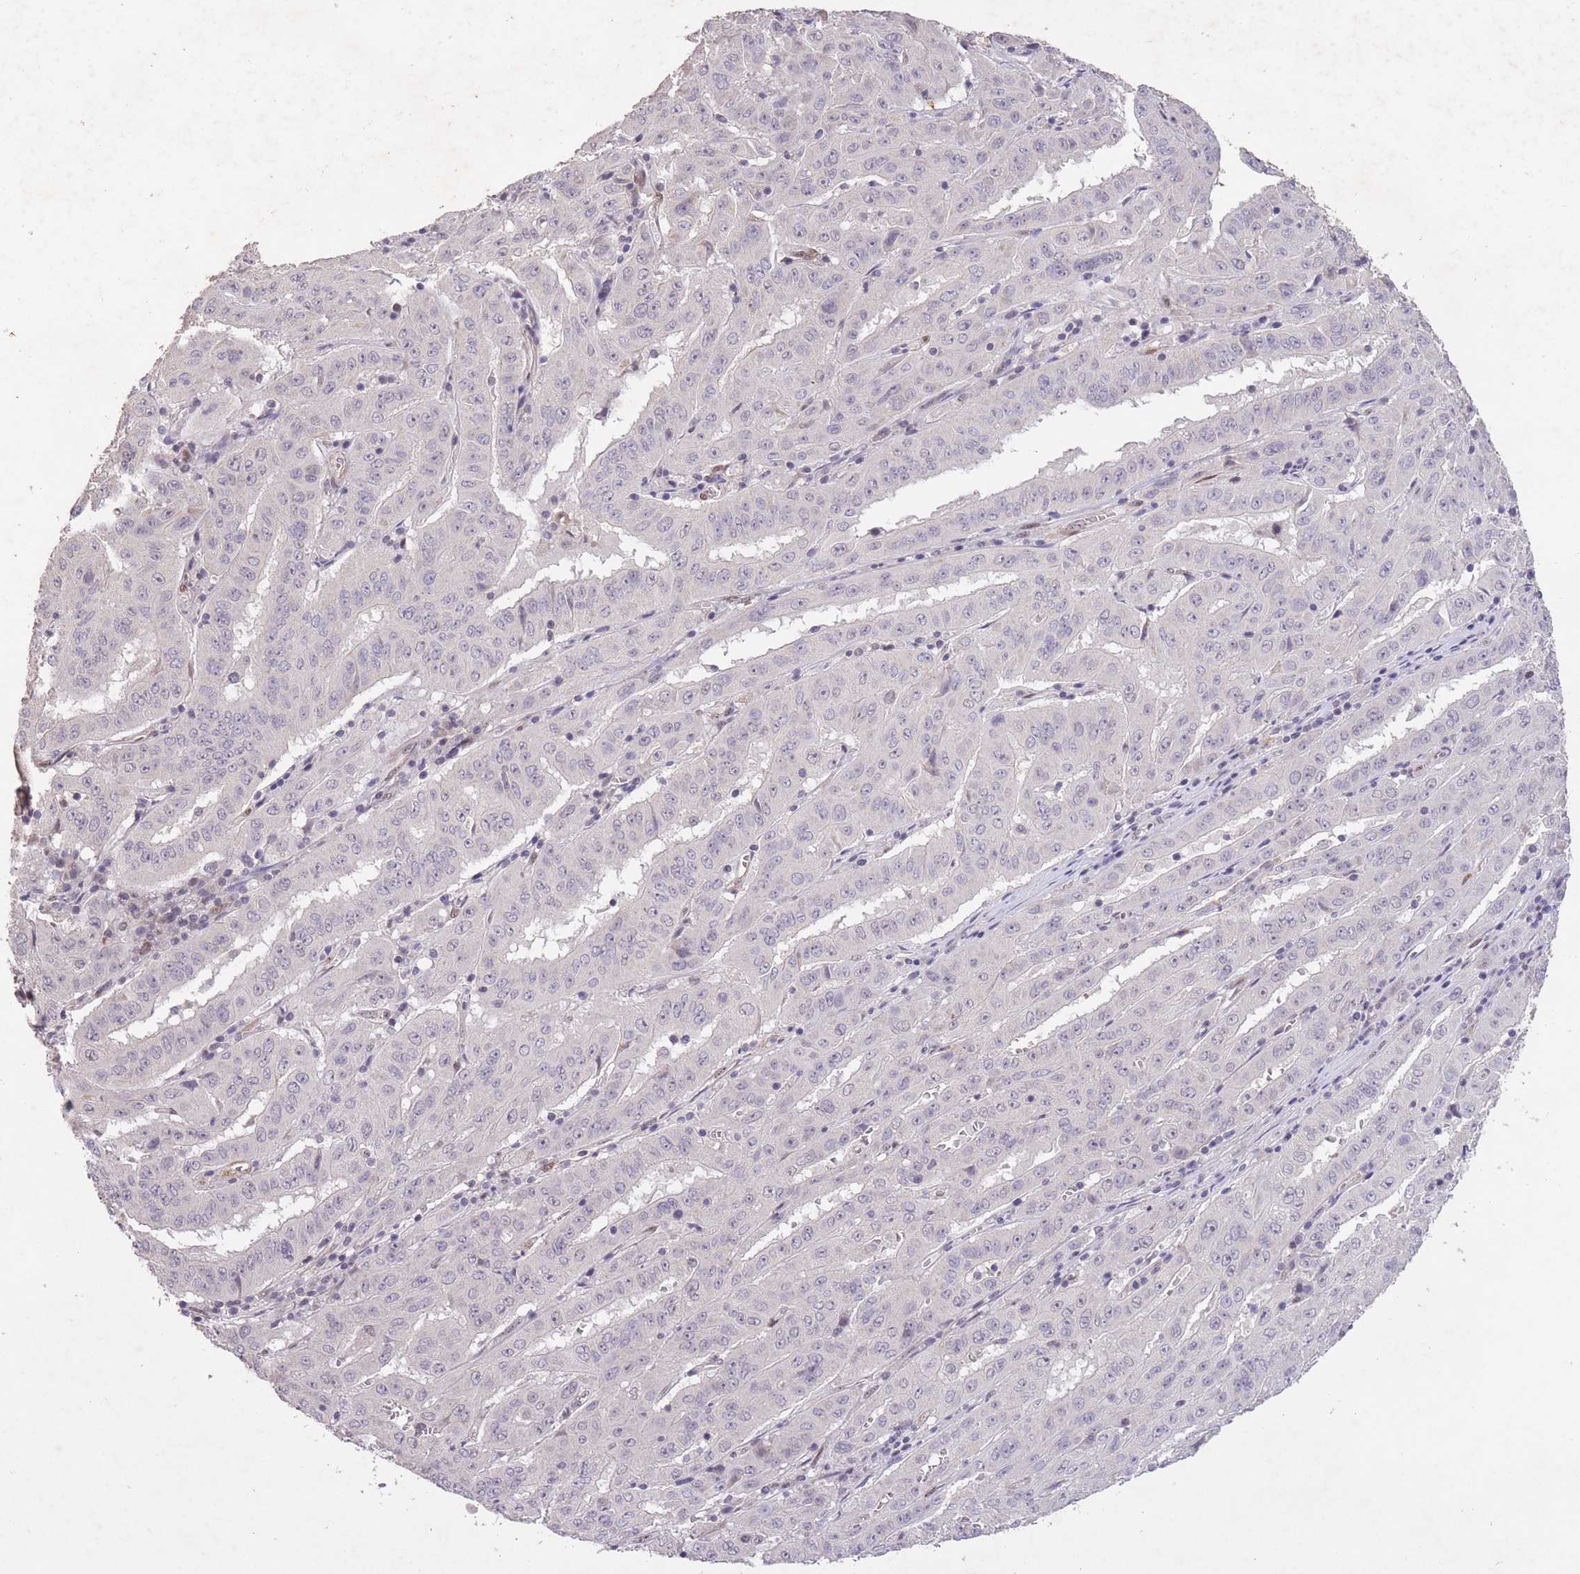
{"staining": {"intensity": "negative", "quantity": "none", "location": "none"}, "tissue": "pancreatic cancer", "cell_type": "Tumor cells", "image_type": "cancer", "snomed": [{"axis": "morphology", "description": "Adenocarcinoma, NOS"}, {"axis": "topography", "description": "Pancreas"}], "caption": "This is a micrograph of immunohistochemistry (IHC) staining of pancreatic cancer, which shows no positivity in tumor cells.", "gene": "CBX6", "patient": {"sex": "male", "age": 63}}